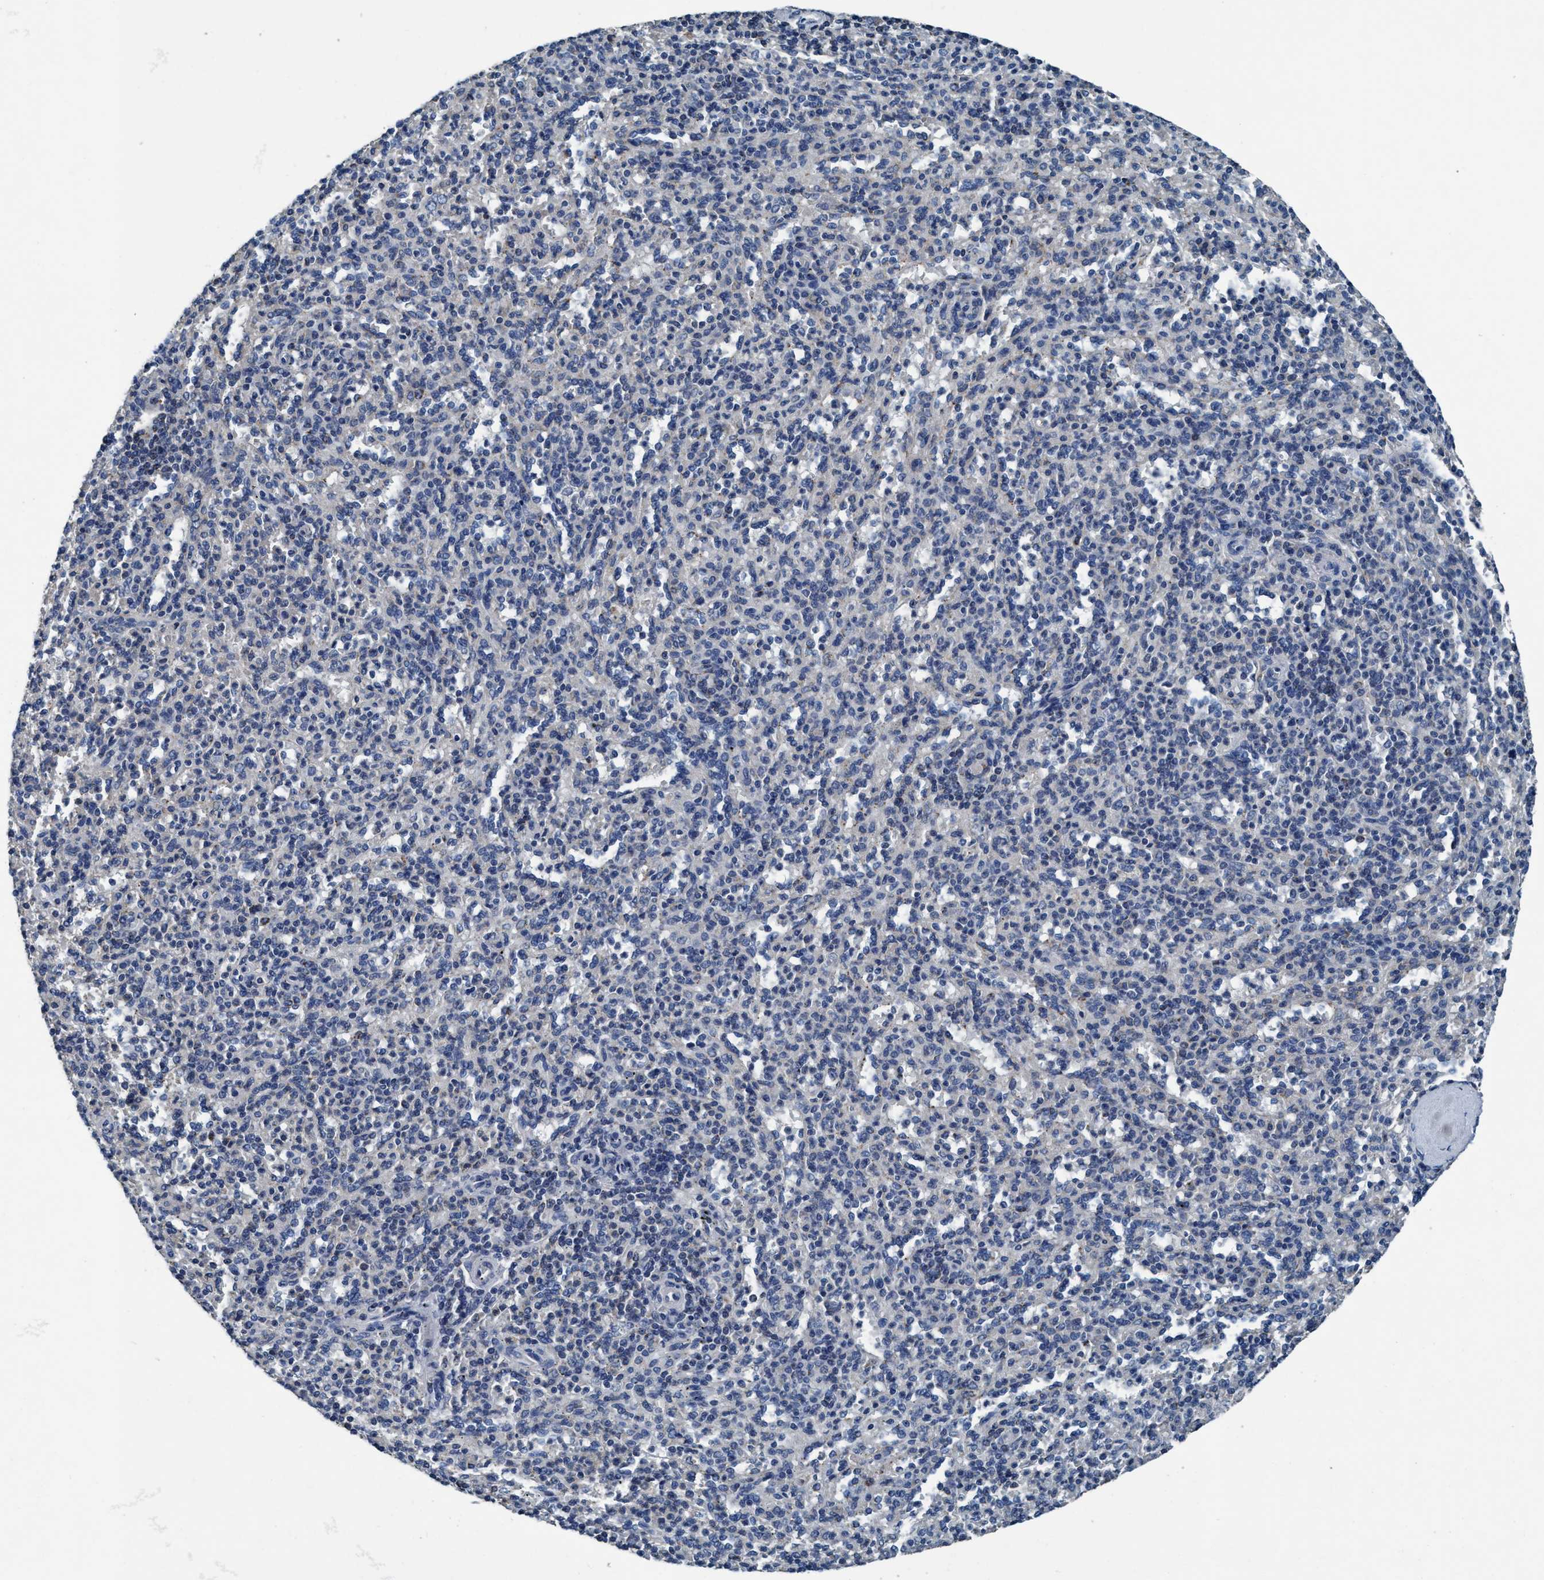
{"staining": {"intensity": "negative", "quantity": "none", "location": "none"}, "tissue": "spleen", "cell_type": "Cells in red pulp", "image_type": "normal", "snomed": [{"axis": "morphology", "description": "Normal tissue, NOS"}, {"axis": "topography", "description": "Spleen"}], "caption": "Immunohistochemical staining of normal spleen exhibits no significant staining in cells in red pulp. Brightfield microscopy of IHC stained with DAB (brown) and hematoxylin (blue), captured at high magnification.", "gene": "ANKFN1", "patient": {"sex": "male", "age": 36}}